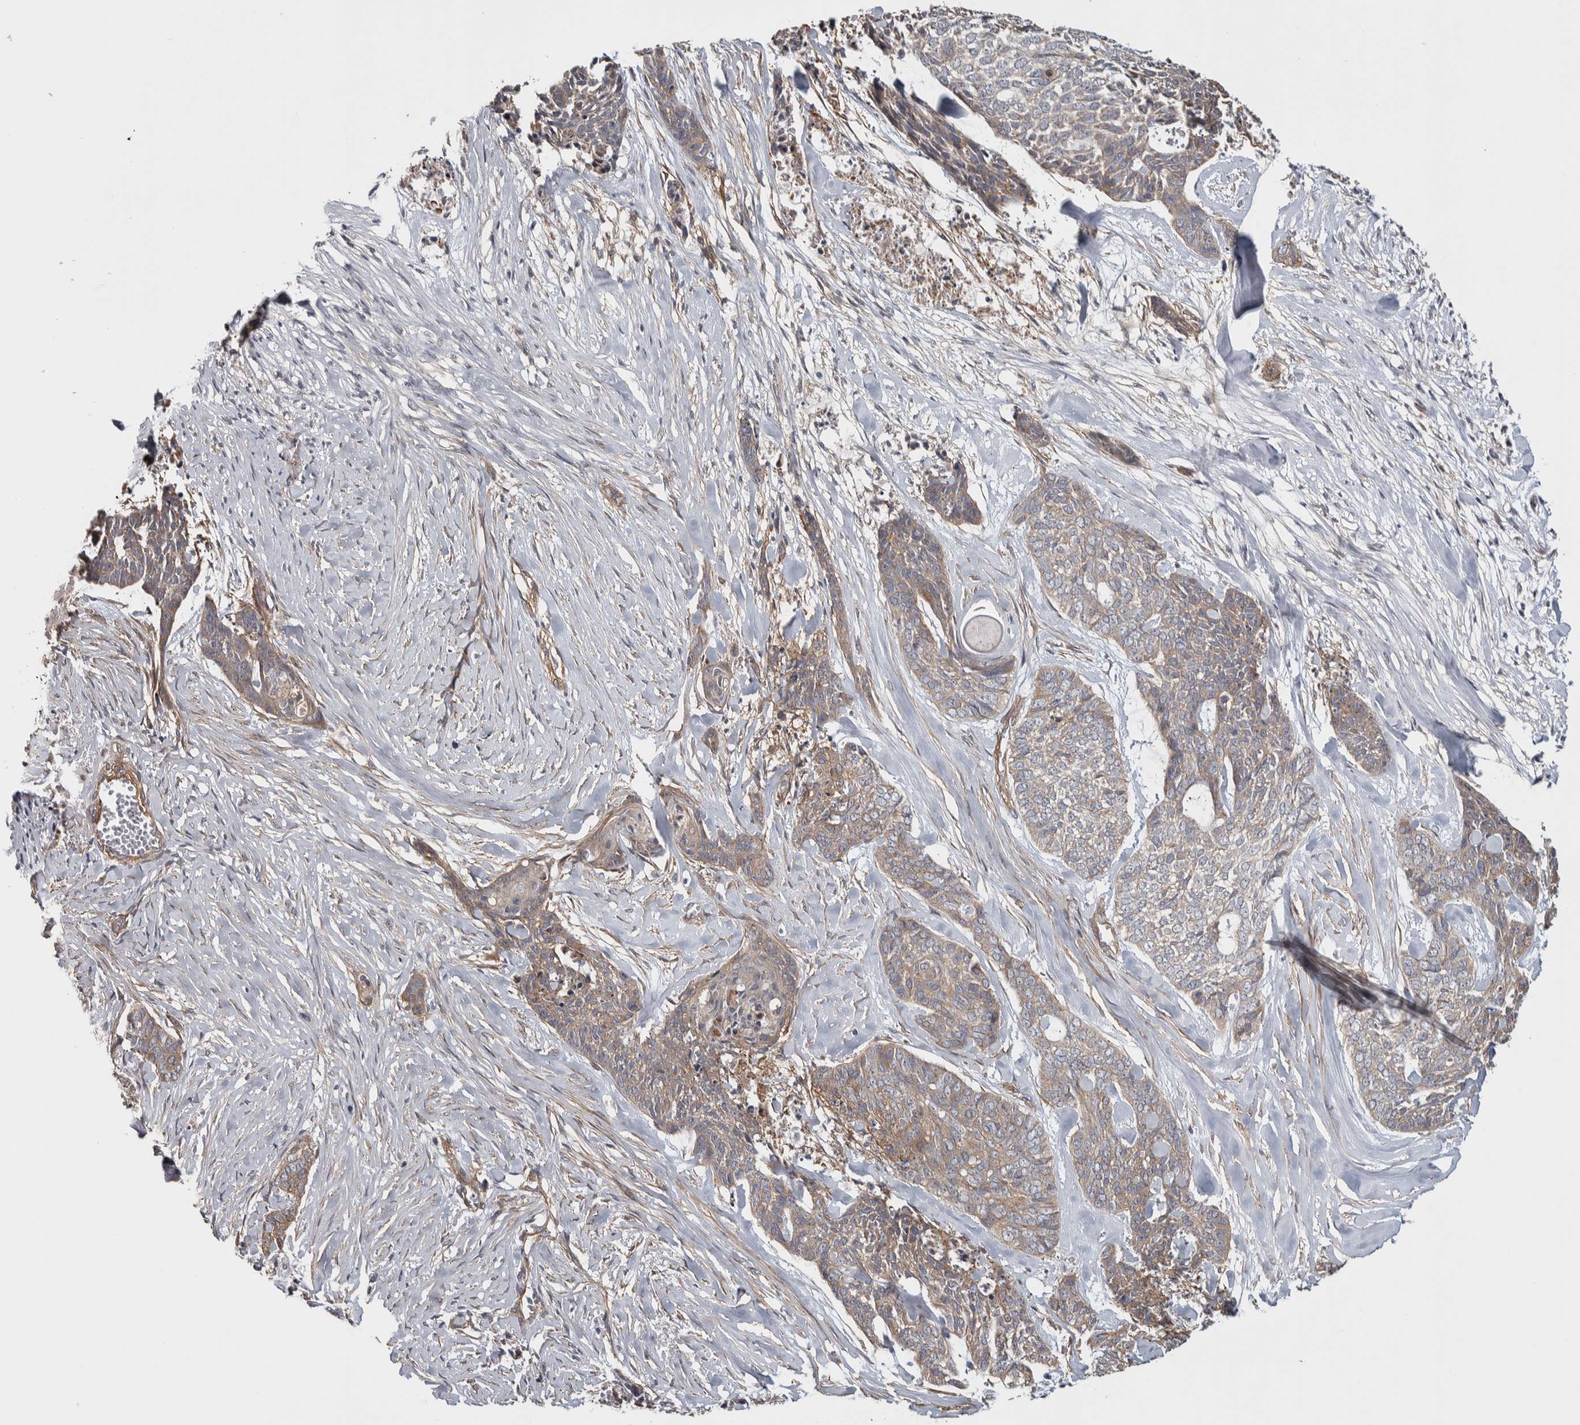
{"staining": {"intensity": "weak", "quantity": ">75%", "location": "cytoplasmic/membranous"}, "tissue": "skin cancer", "cell_type": "Tumor cells", "image_type": "cancer", "snomed": [{"axis": "morphology", "description": "Basal cell carcinoma"}, {"axis": "topography", "description": "Skin"}], "caption": "IHC (DAB (3,3'-diaminobenzidine)) staining of human skin basal cell carcinoma reveals weak cytoplasmic/membranous protein staining in about >75% of tumor cells.", "gene": "CHMP4C", "patient": {"sex": "female", "age": 64}}